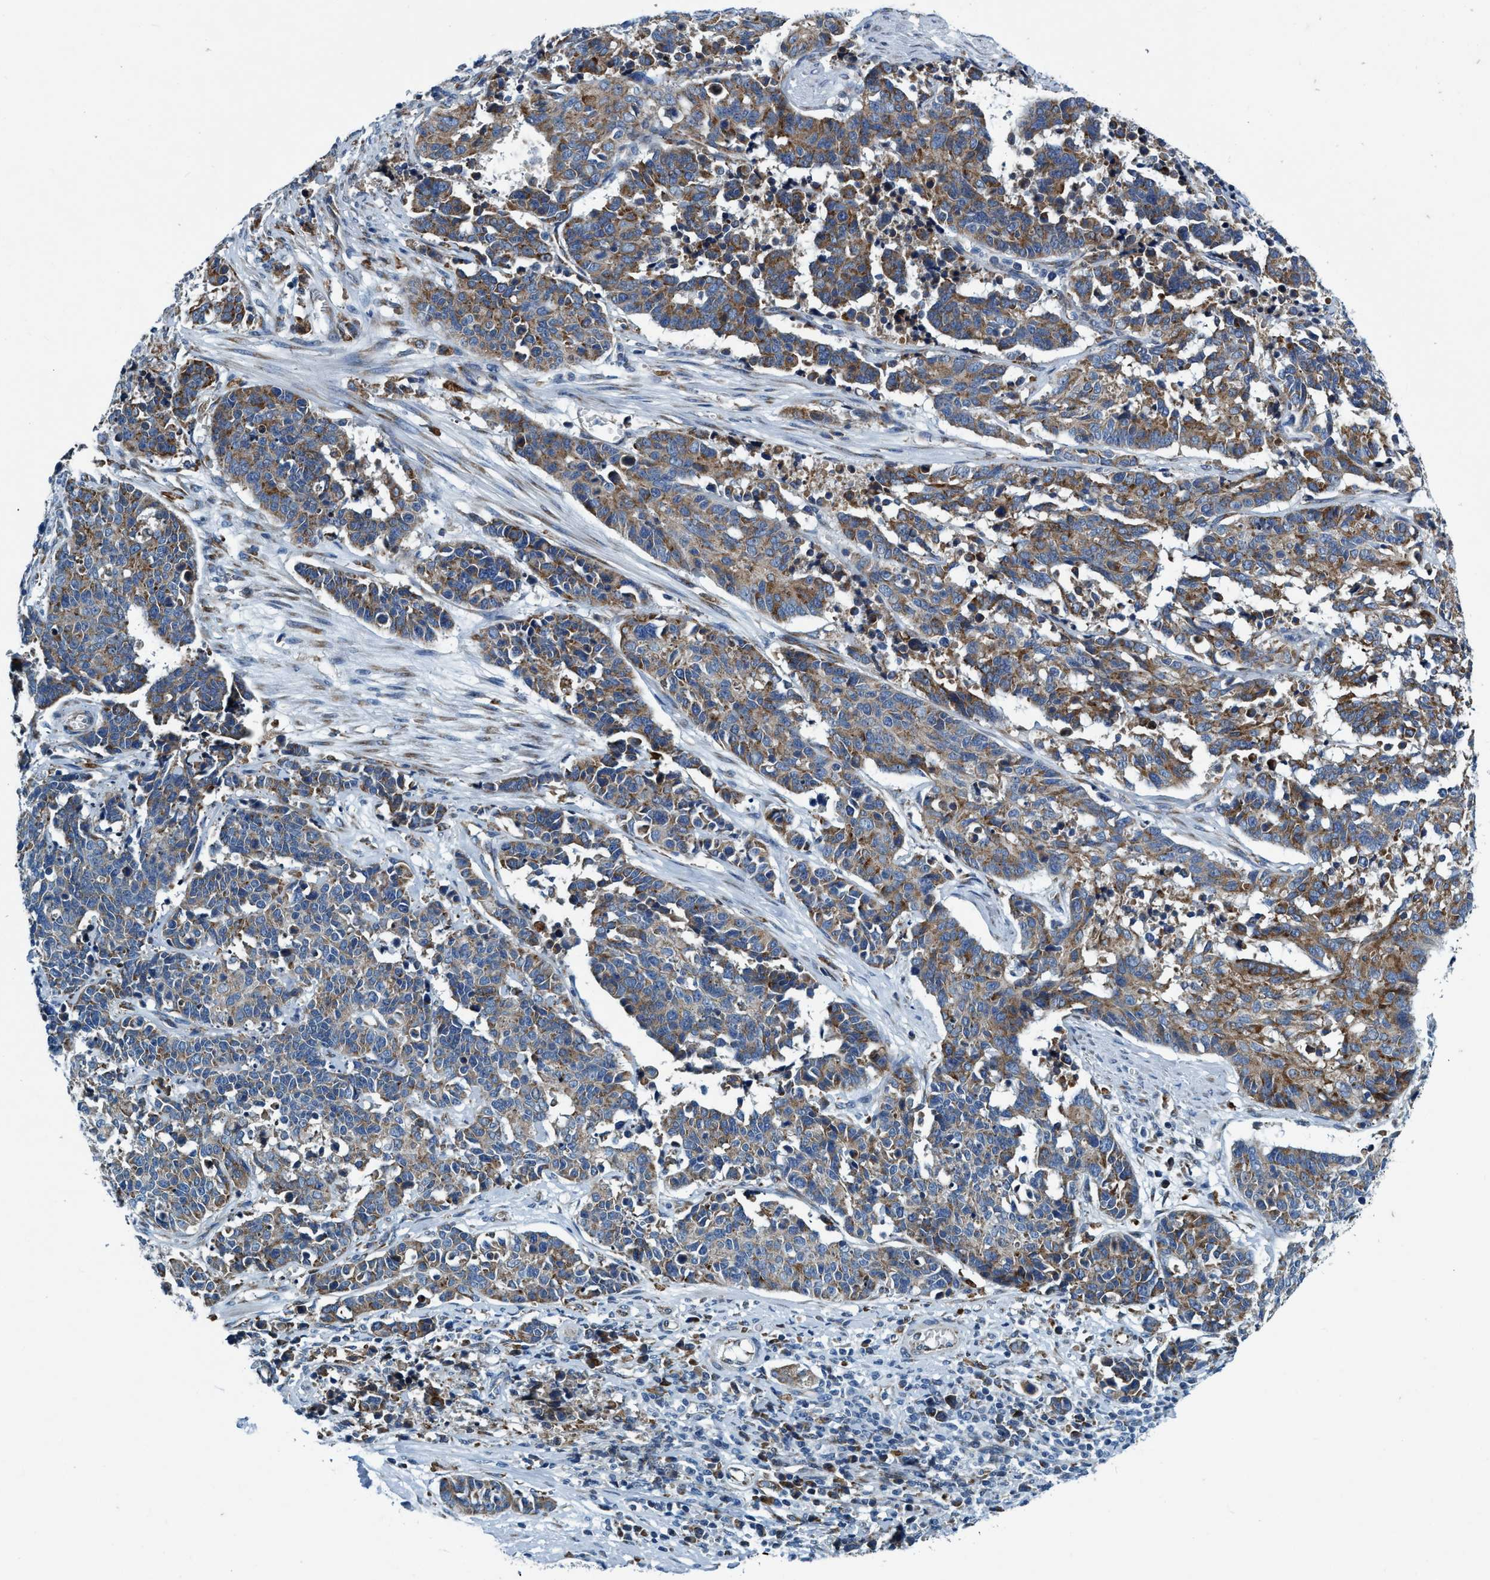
{"staining": {"intensity": "moderate", "quantity": ">75%", "location": "cytoplasmic/membranous"}, "tissue": "cervical cancer", "cell_type": "Tumor cells", "image_type": "cancer", "snomed": [{"axis": "morphology", "description": "Squamous cell carcinoma, NOS"}, {"axis": "topography", "description": "Cervix"}], "caption": "The micrograph displays a brown stain indicating the presence of a protein in the cytoplasmic/membranous of tumor cells in squamous cell carcinoma (cervical).", "gene": "ARMC9", "patient": {"sex": "female", "age": 35}}